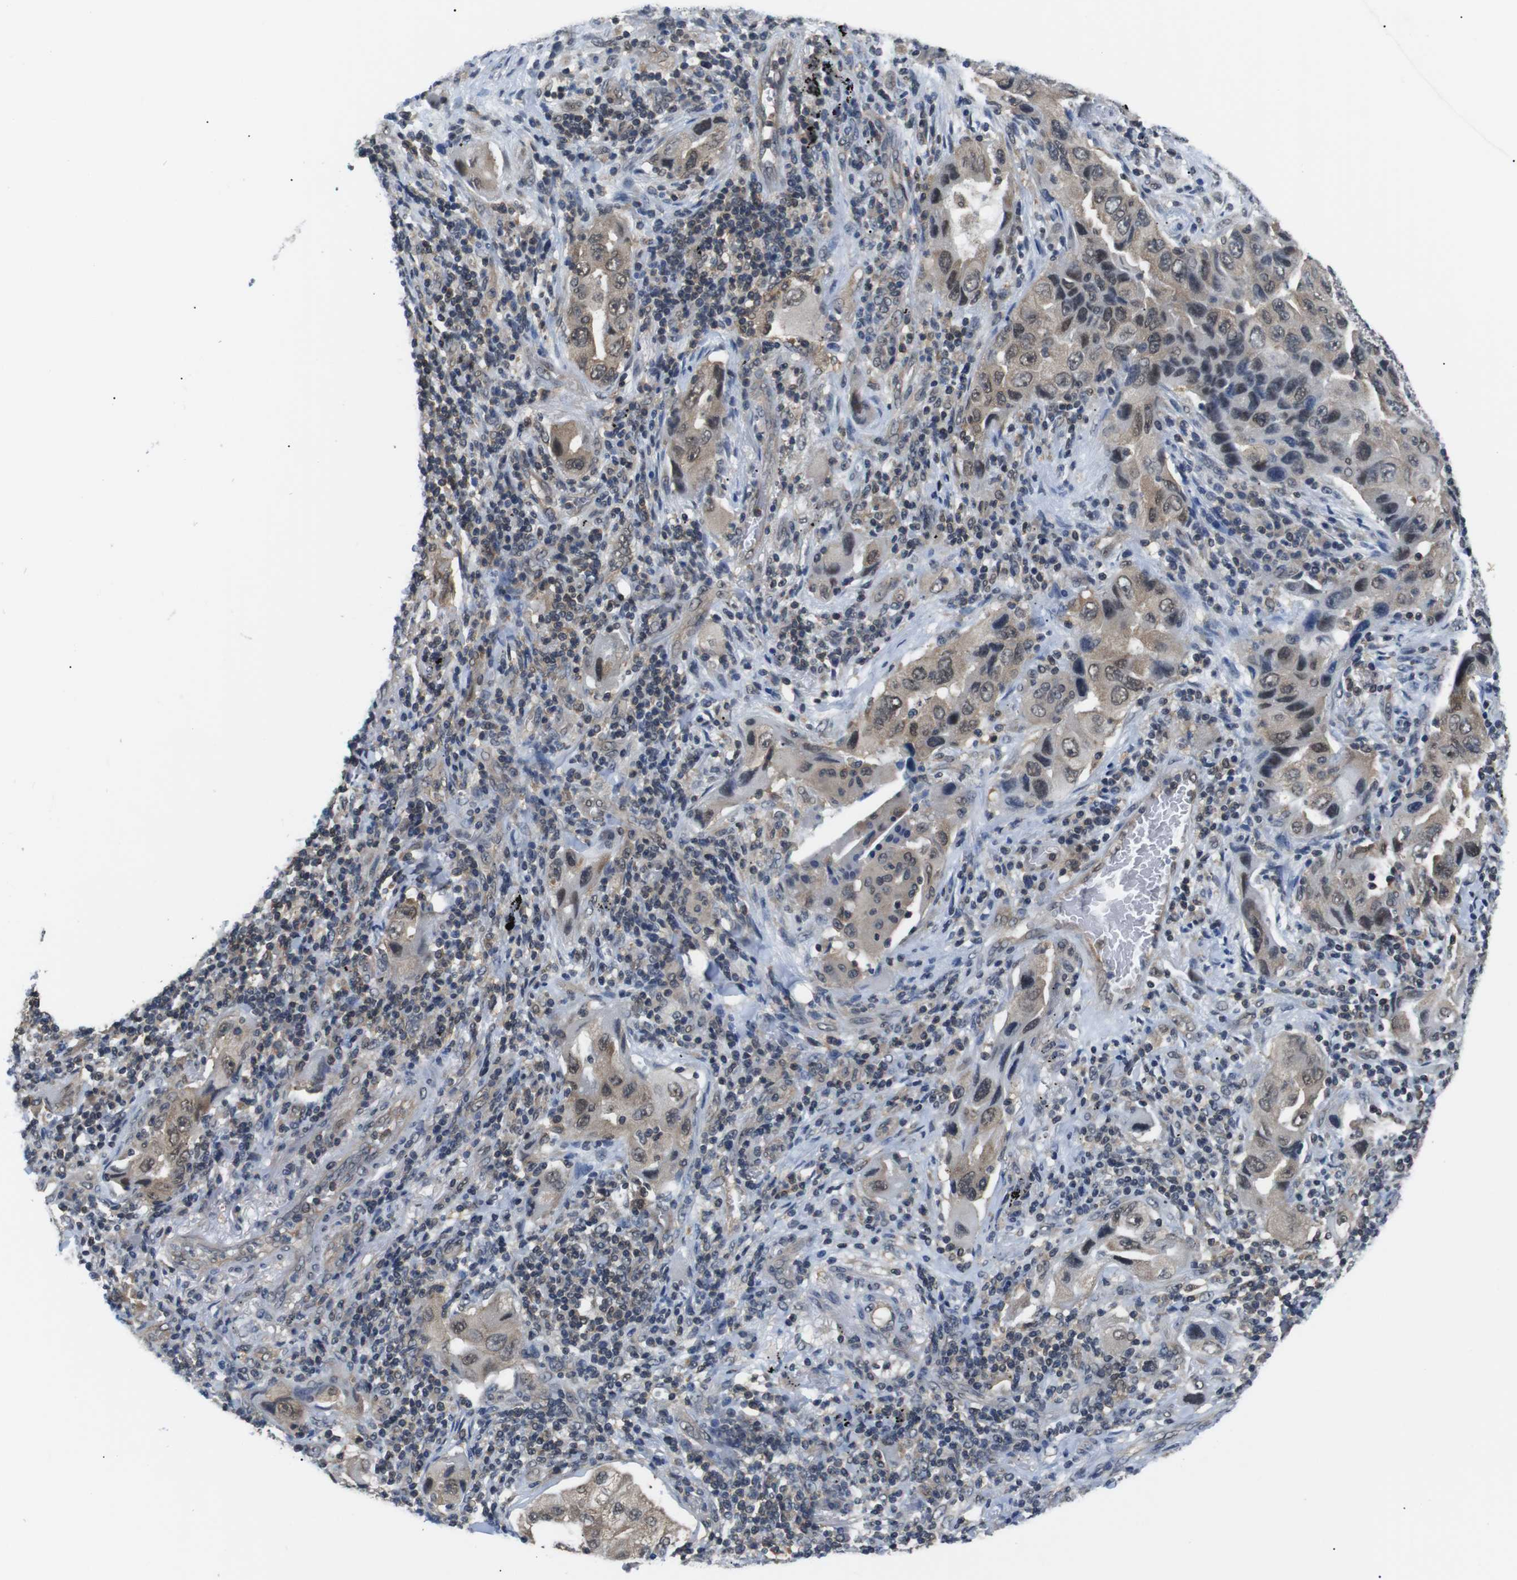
{"staining": {"intensity": "weak", "quantity": ">75%", "location": "cytoplasmic/membranous,nuclear"}, "tissue": "lung cancer", "cell_type": "Tumor cells", "image_type": "cancer", "snomed": [{"axis": "morphology", "description": "Adenocarcinoma, NOS"}, {"axis": "topography", "description": "Lung"}], "caption": "There is low levels of weak cytoplasmic/membranous and nuclear staining in tumor cells of lung cancer, as demonstrated by immunohistochemical staining (brown color).", "gene": "UBXN1", "patient": {"sex": "female", "age": 65}}